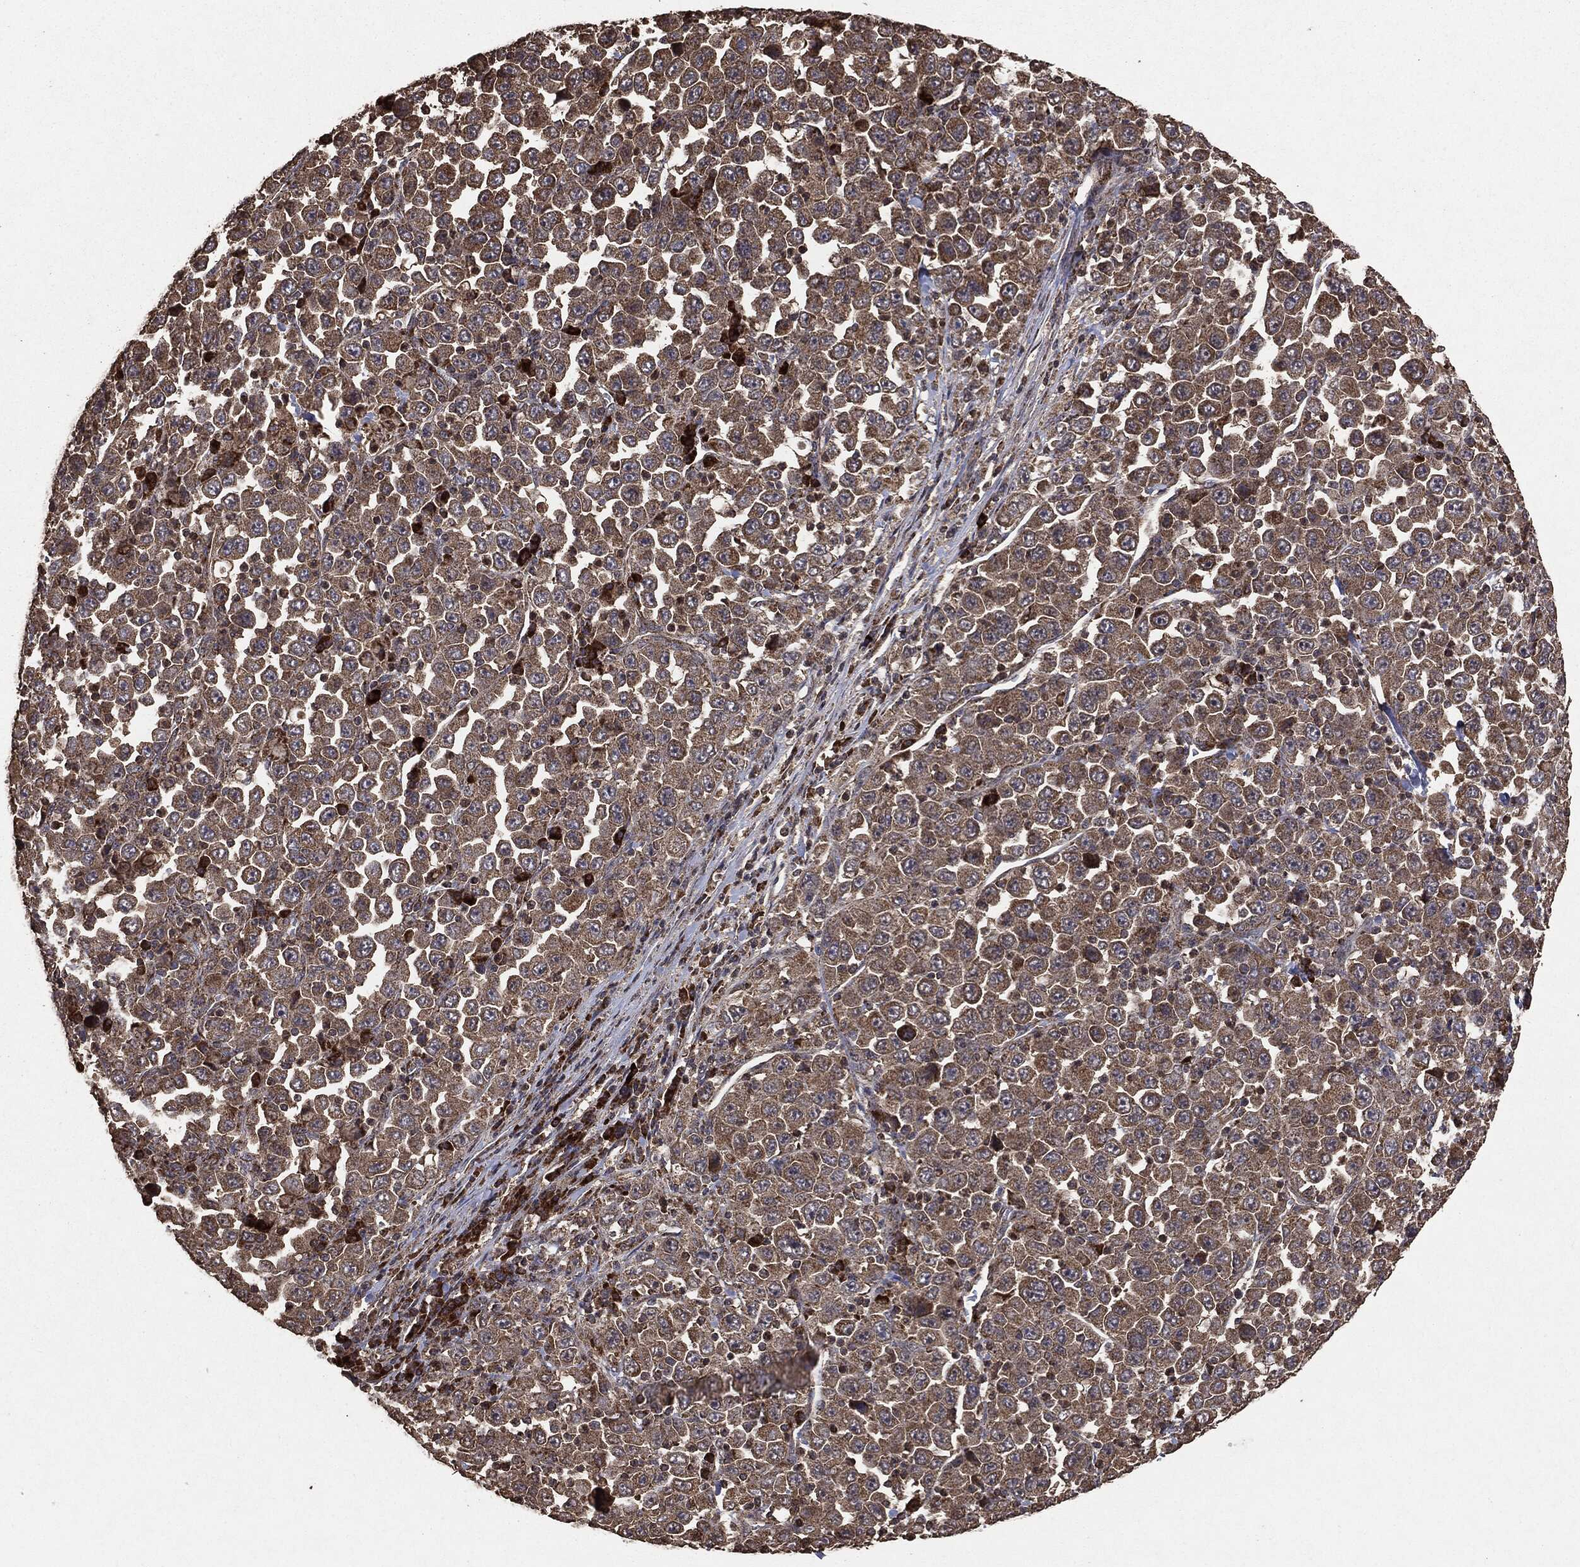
{"staining": {"intensity": "moderate", "quantity": ">75%", "location": "cytoplasmic/membranous"}, "tissue": "stomach cancer", "cell_type": "Tumor cells", "image_type": "cancer", "snomed": [{"axis": "morphology", "description": "Normal tissue, NOS"}, {"axis": "morphology", "description": "Adenocarcinoma, NOS"}, {"axis": "topography", "description": "Stomach, upper"}, {"axis": "topography", "description": "Stomach"}], "caption": "Stomach adenocarcinoma stained for a protein (brown) reveals moderate cytoplasmic/membranous positive expression in approximately >75% of tumor cells.", "gene": "MTOR", "patient": {"sex": "male", "age": 59}}